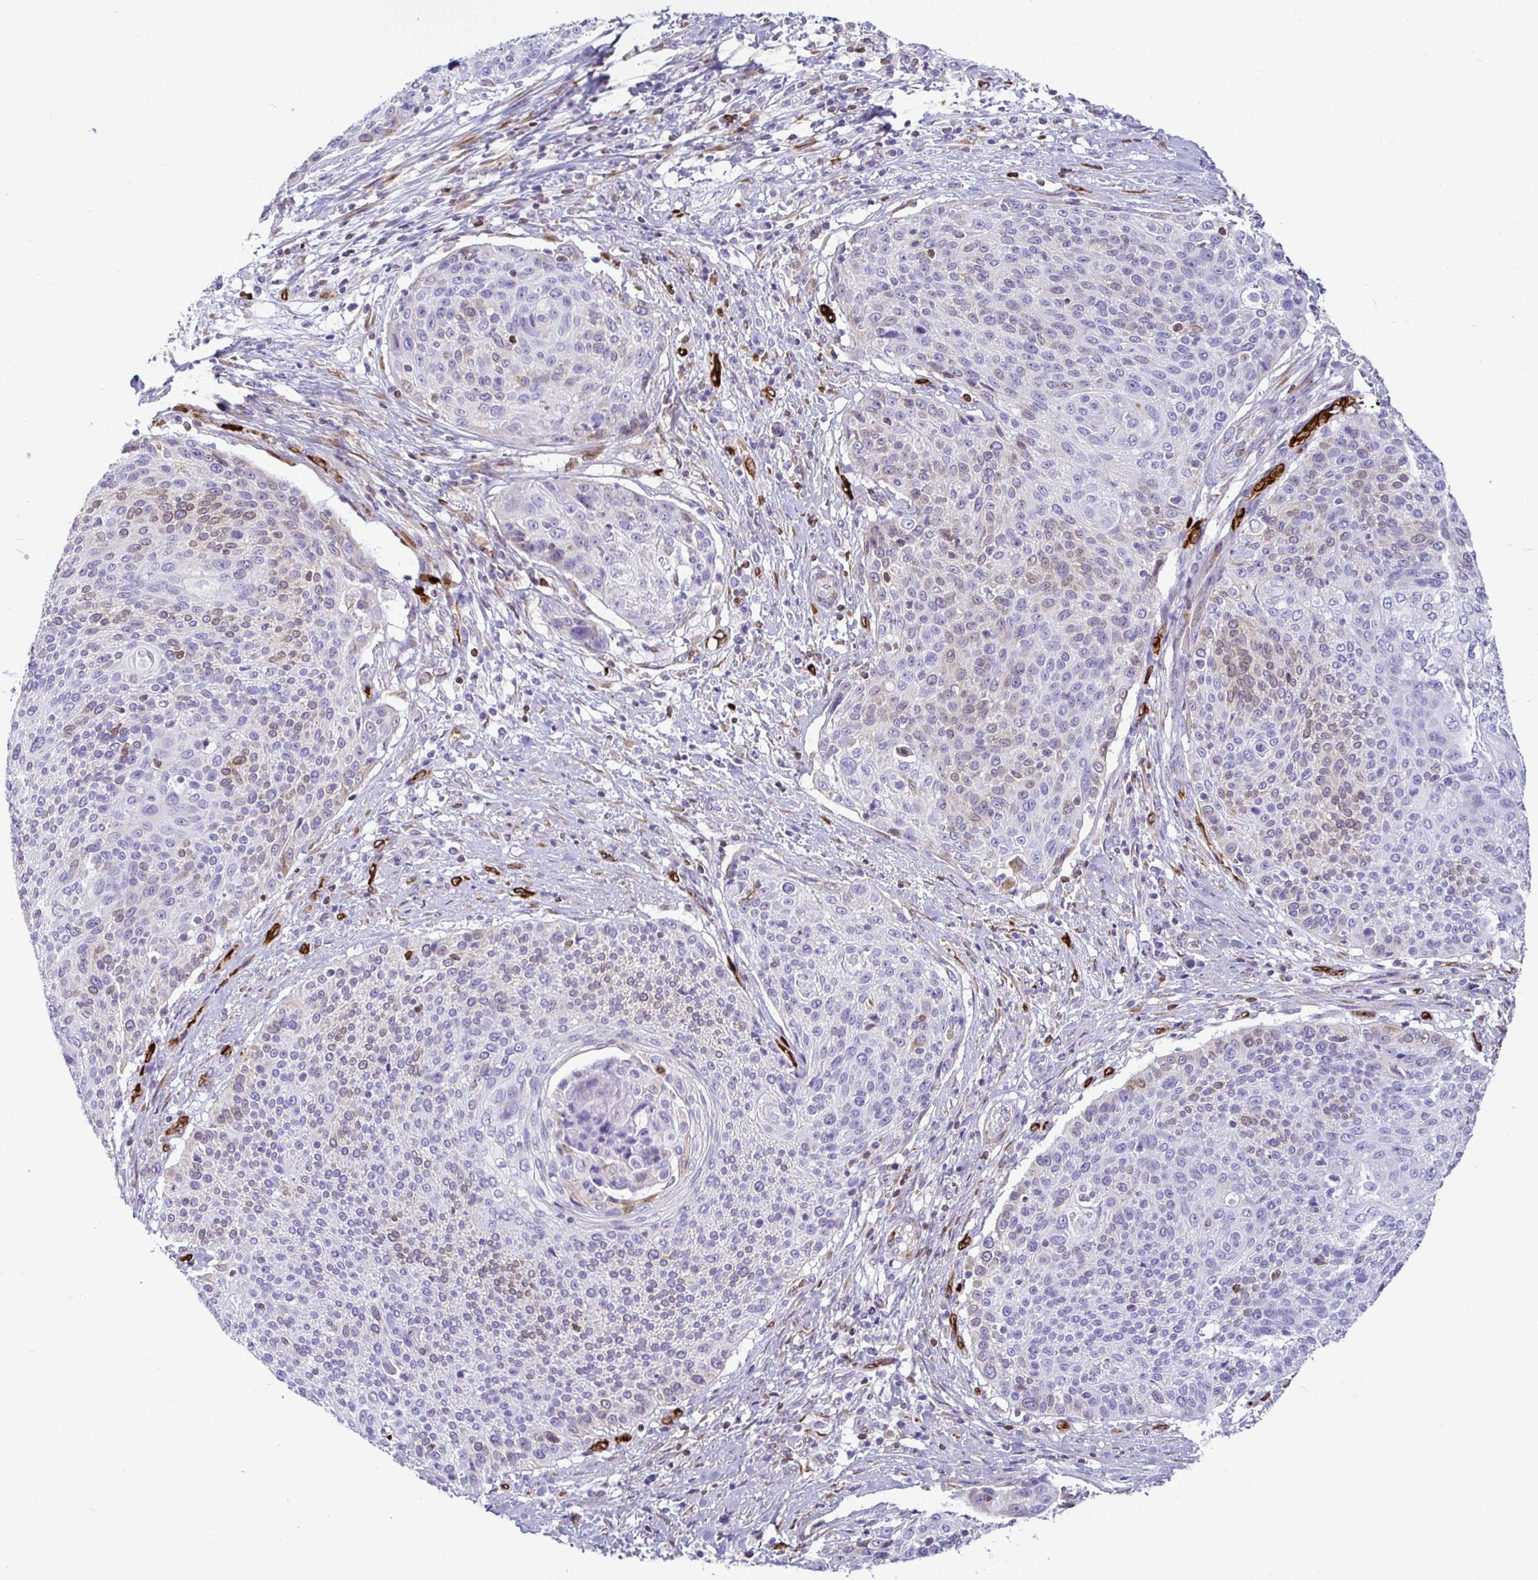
{"staining": {"intensity": "weak", "quantity": "<25%", "location": "cytoplasmic/membranous"}, "tissue": "cervical cancer", "cell_type": "Tumor cells", "image_type": "cancer", "snomed": [{"axis": "morphology", "description": "Squamous cell carcinoma, NOS"}, {"axis": "topography", "description": "Cervix"}], "caption": "Immunohistochemical staining of human cervical cancer shows no significant positivity in tumor cells.", "gene": "TP53I11", "patient": {"sex": "female", "age": 31}}